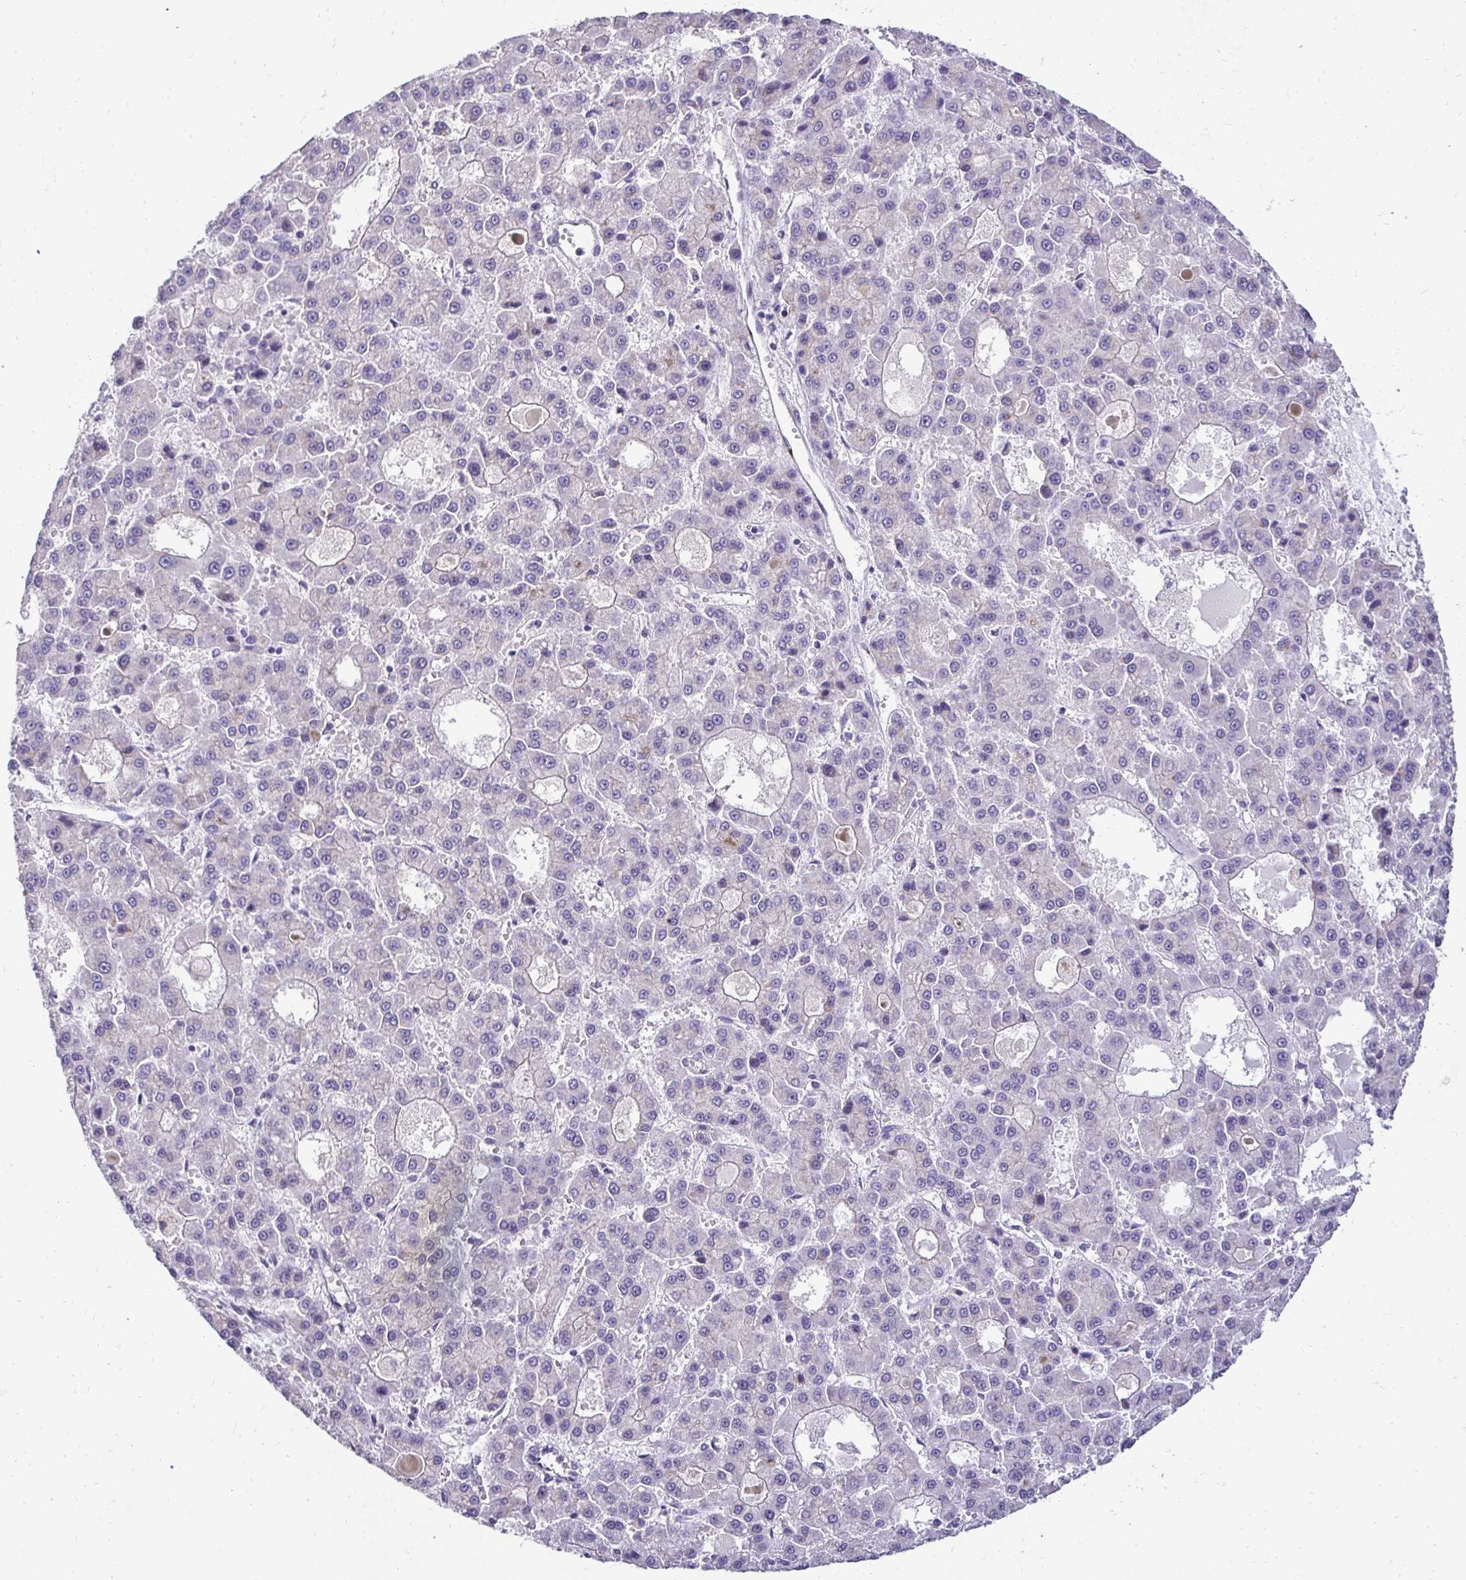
{"staining": {"intensity": "negative", "quantity": "none", "location": "none"}, "tissue": "liver cancer", "cell_type": "Tumor cells", "image_type": "cancer", "snomed": [{"axis": "morphology", "description": "Carcinoma, Hepatocellular, NOS"}, {"axis": "topography", "description": "Liver"}], "caption": "Micrograph shows no protein positivity in tumor cells of liver cancer tissue.", "gene": "SLC9A1", "patient": {"sex": "male", "age": 70}}